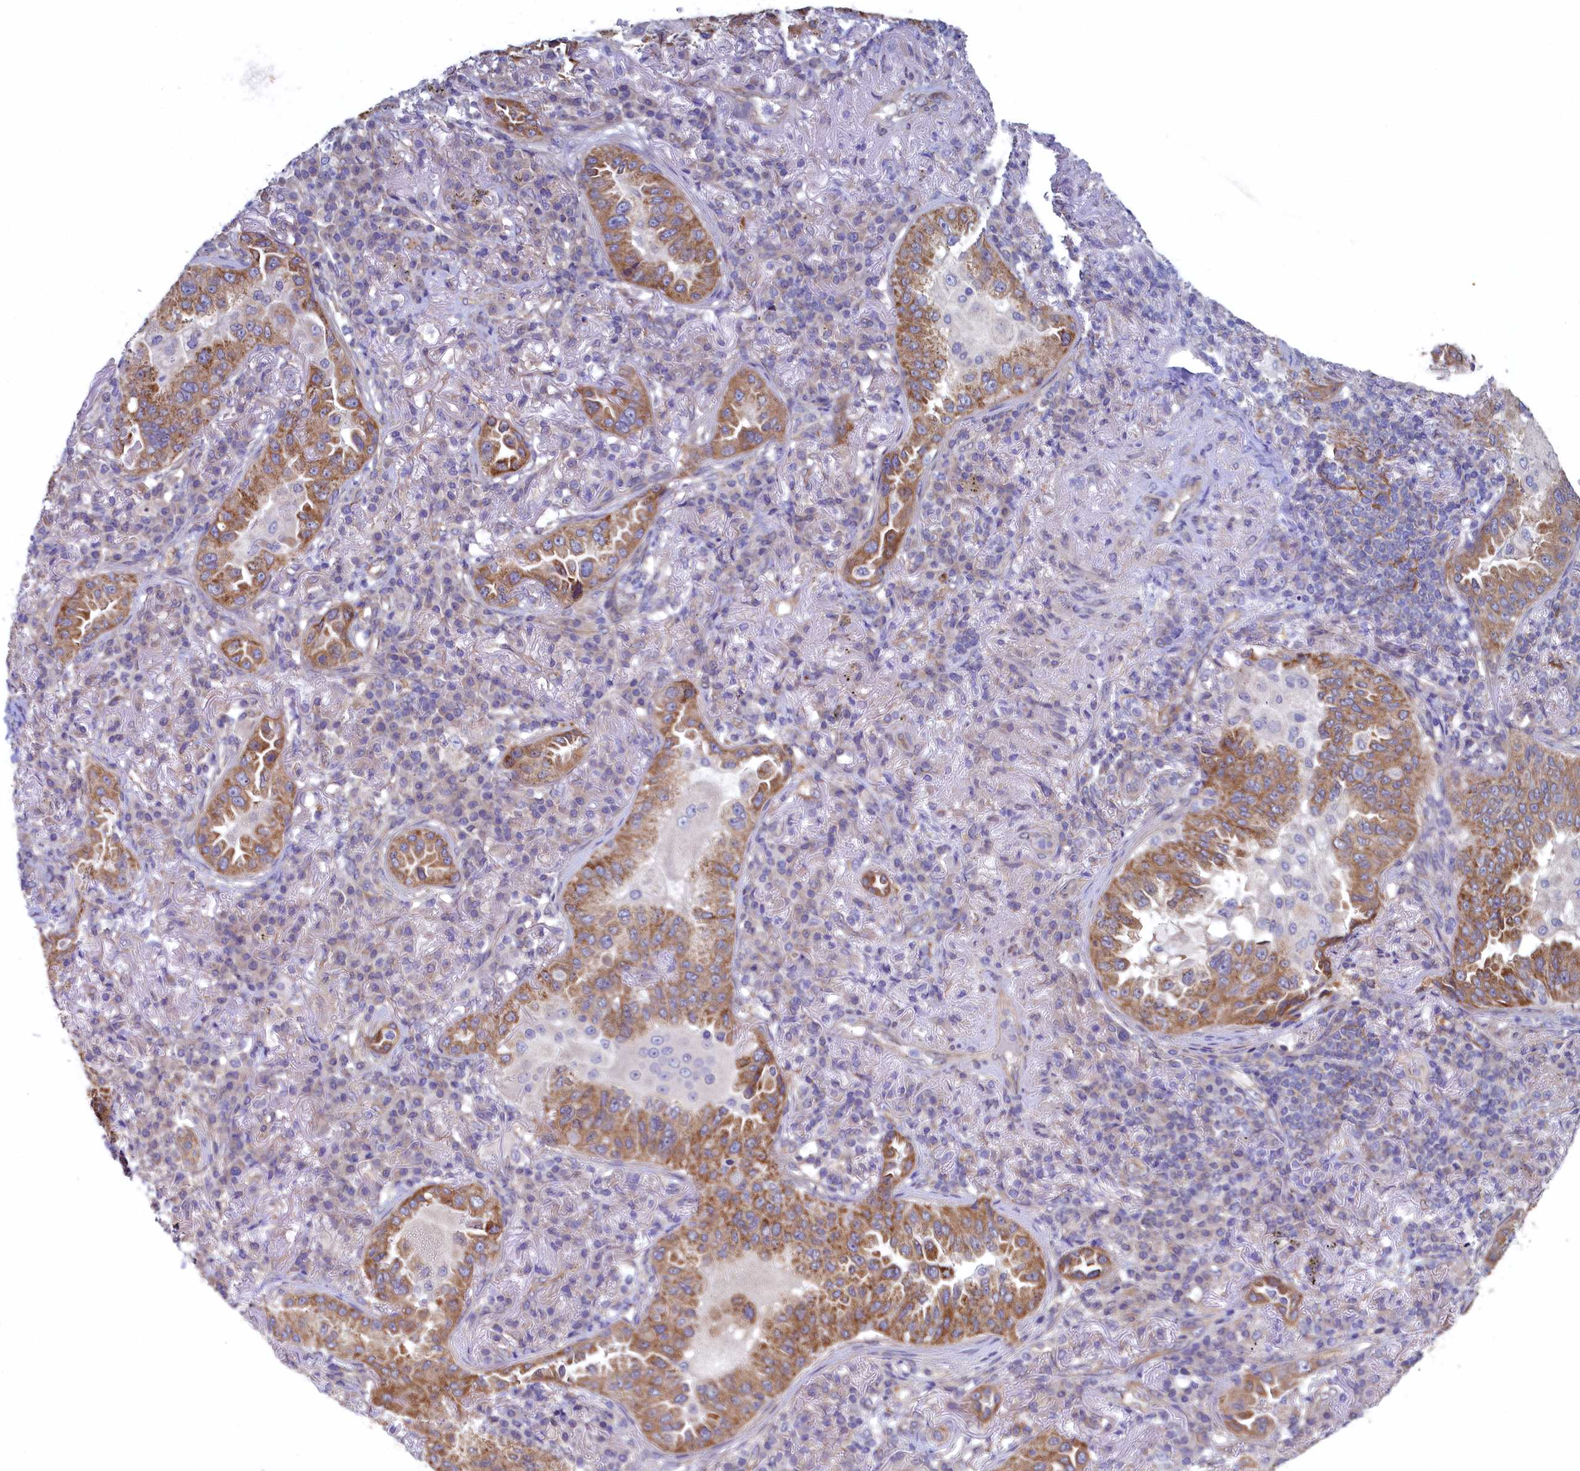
{"staining": {"intensity": "moderate", "quantity": ">75%", "location": "cytoplasmic/membranous"}, "tissue": "lung cancer", "cell_type": "Tumor cells", "image_type": "cancer", "snomed": [{"axis": "morphology", "description": "Adenocarcinoma, NOS"}, {"axis": "topography", "description": "Lung"}], "caption": "The photomicrograph reveals immunohistochemical staining of adenocarcinoma (lung). There is moderate cytoplasmic/membranous expression is identified in approximately >75% of tumor cells.", "gene": "SPATA2L", "patient": {"sex": "female", "age": 69}}